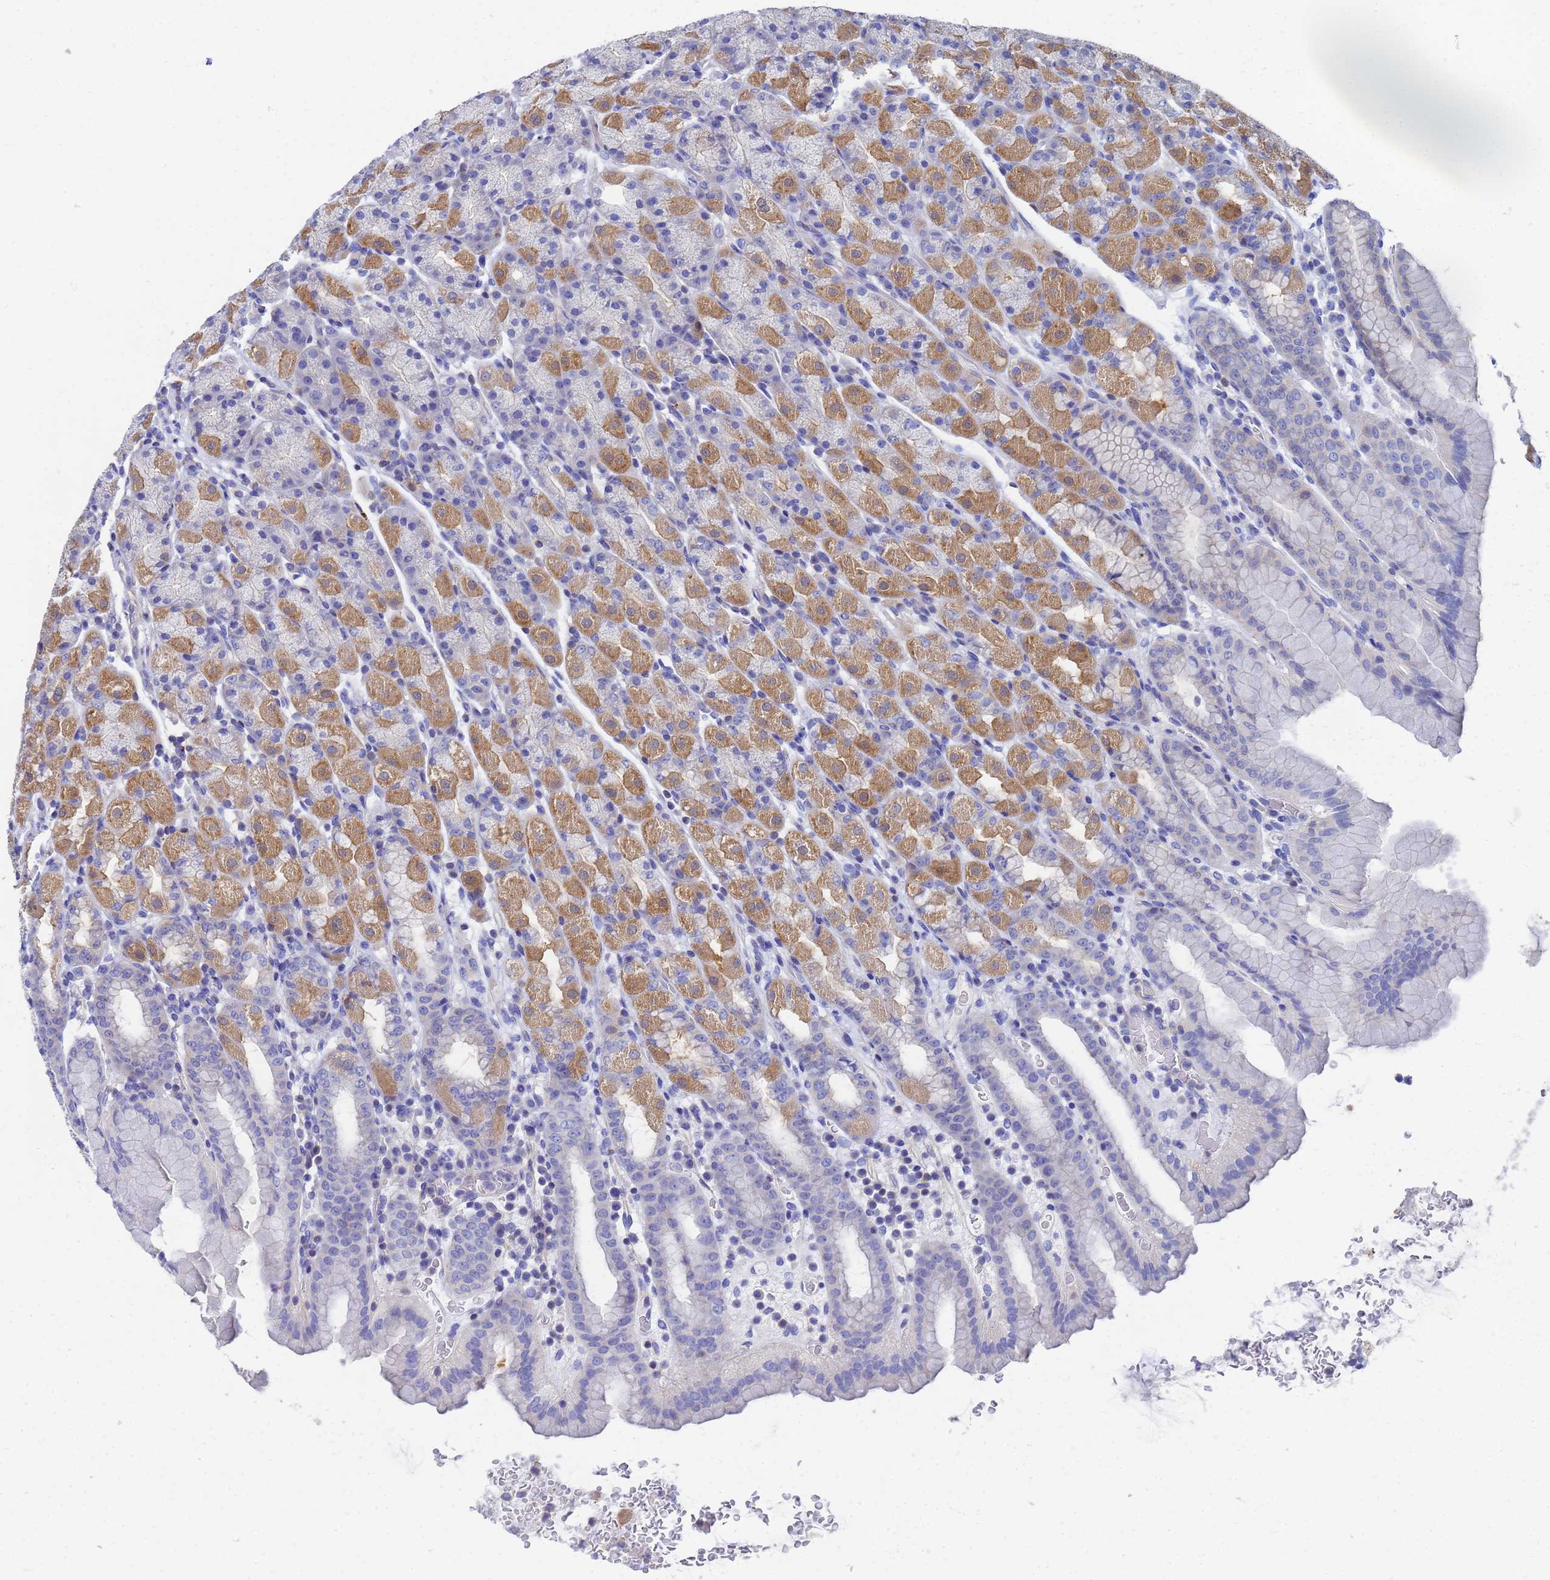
{"staining": {"intensity": "moderate", "quantity": "25%-75%", "location": "cytoplasmic/membranous"}, "tissue": "stomach", "cell_type": "Glandular cells", "image_type": "normal", "snomed": [{"axis": "morphology", "description": "Normal tissue, NOS"}, {"axis": "topography", "description": "Stomach, upper"}], "caption": "Stomach stained with DAB immunohistochemistry reveals medium levels of moderate cytoplasmic/membranous positivity in approximately 25%-75% of glandular cells.", "gene": "GCHFR", "patient": {"sex": "male", "age": 68}}